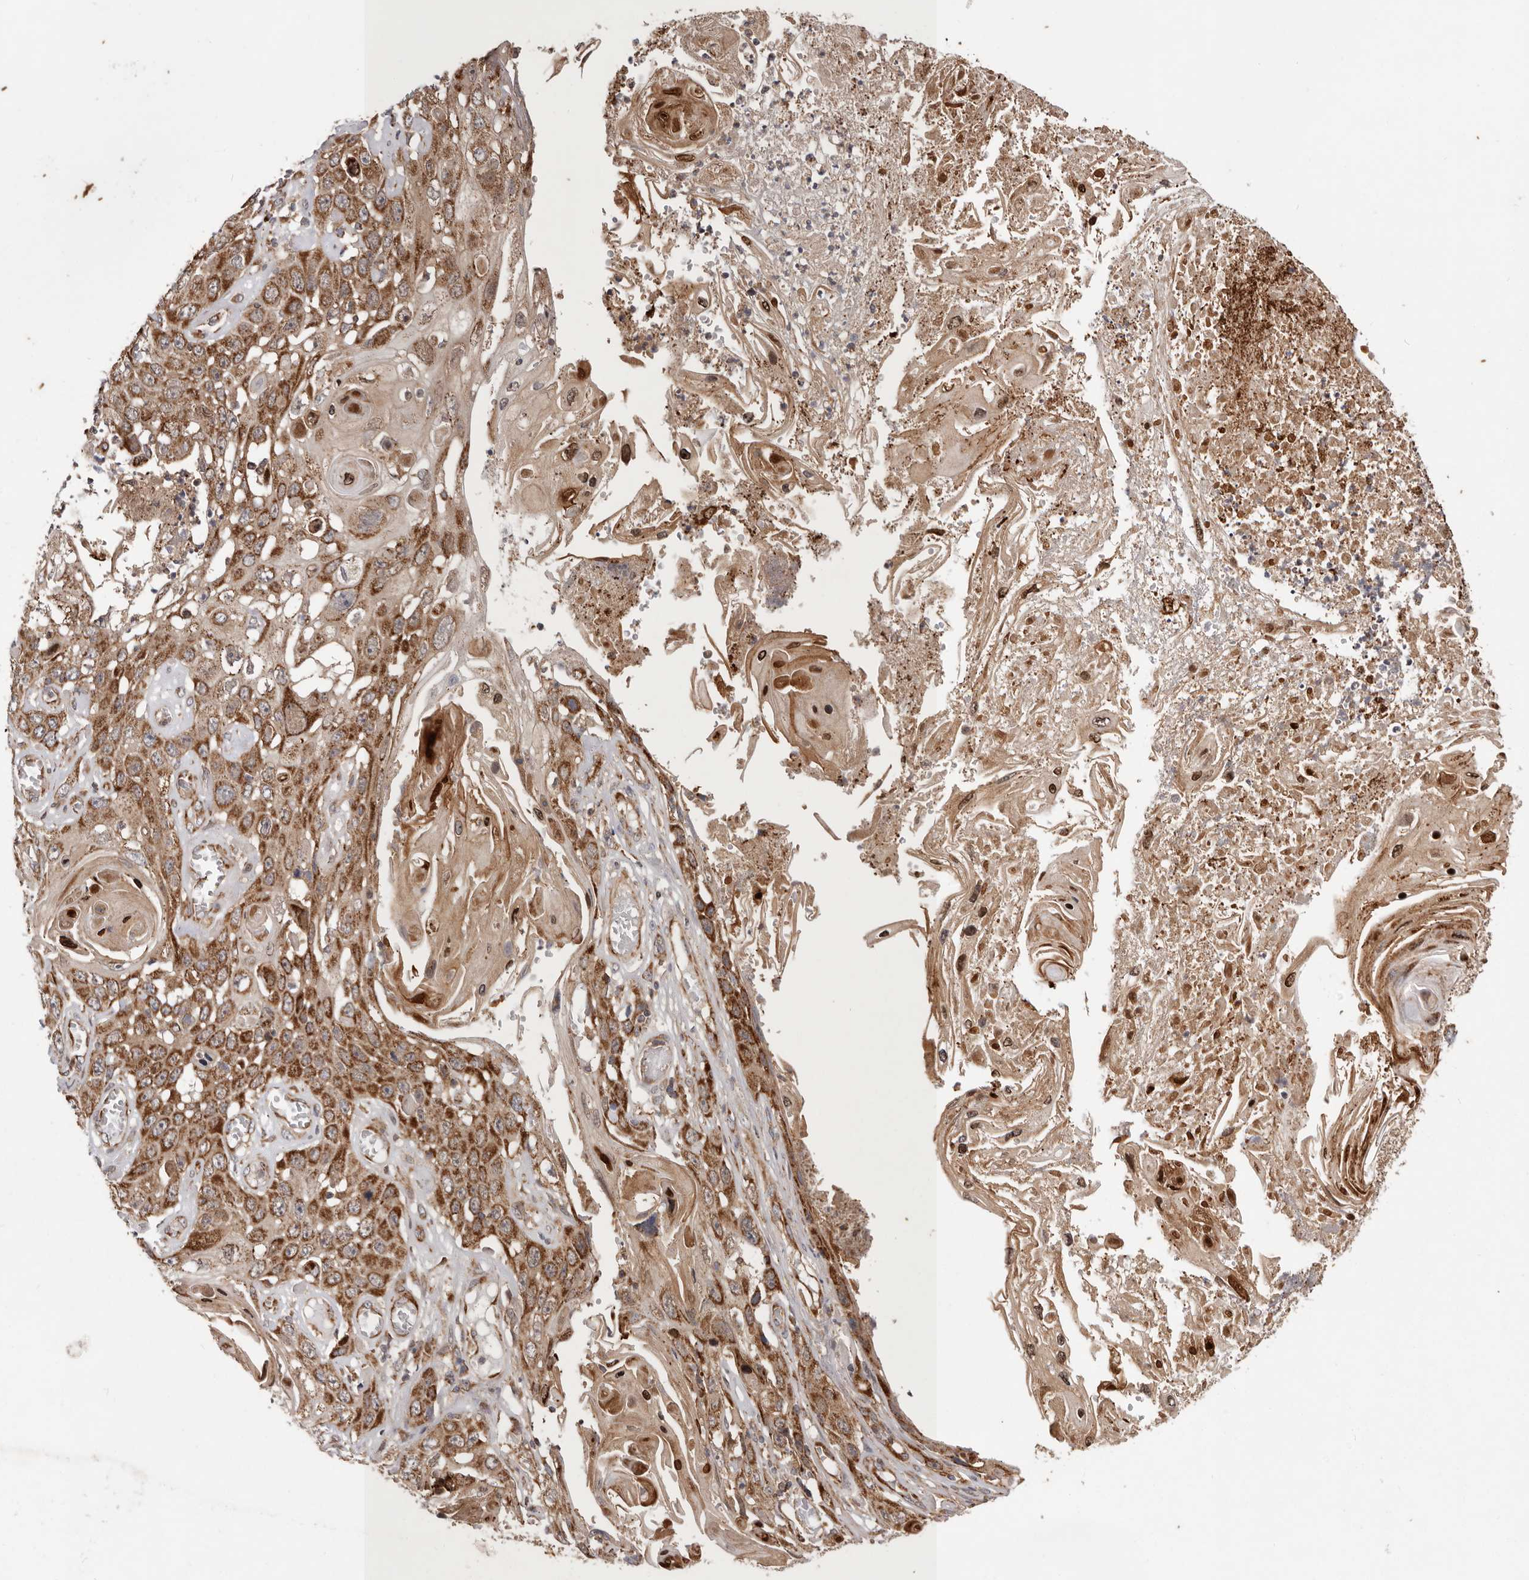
{"staining": {"intensity": "strong", "quantity": ">75%", "location": "cytoplasmic/membranous"}, "tissue": "skin cancer", "cell_type": "Tumor cells", "image_type": "cancer", "snomed": [{"axis": "morphology", "description": "Squamous cell carcinoma, NOS"}, {"axis": "topography", "description": "Skin"}], "caption": "This is an image of immunohistochemistry staining of skin cancer, which shows strong positivity in the cytoplasmic/membranous of tumor cells.", "gene": "MRPS10", "patient": {"sex": "male", "age": 55}}